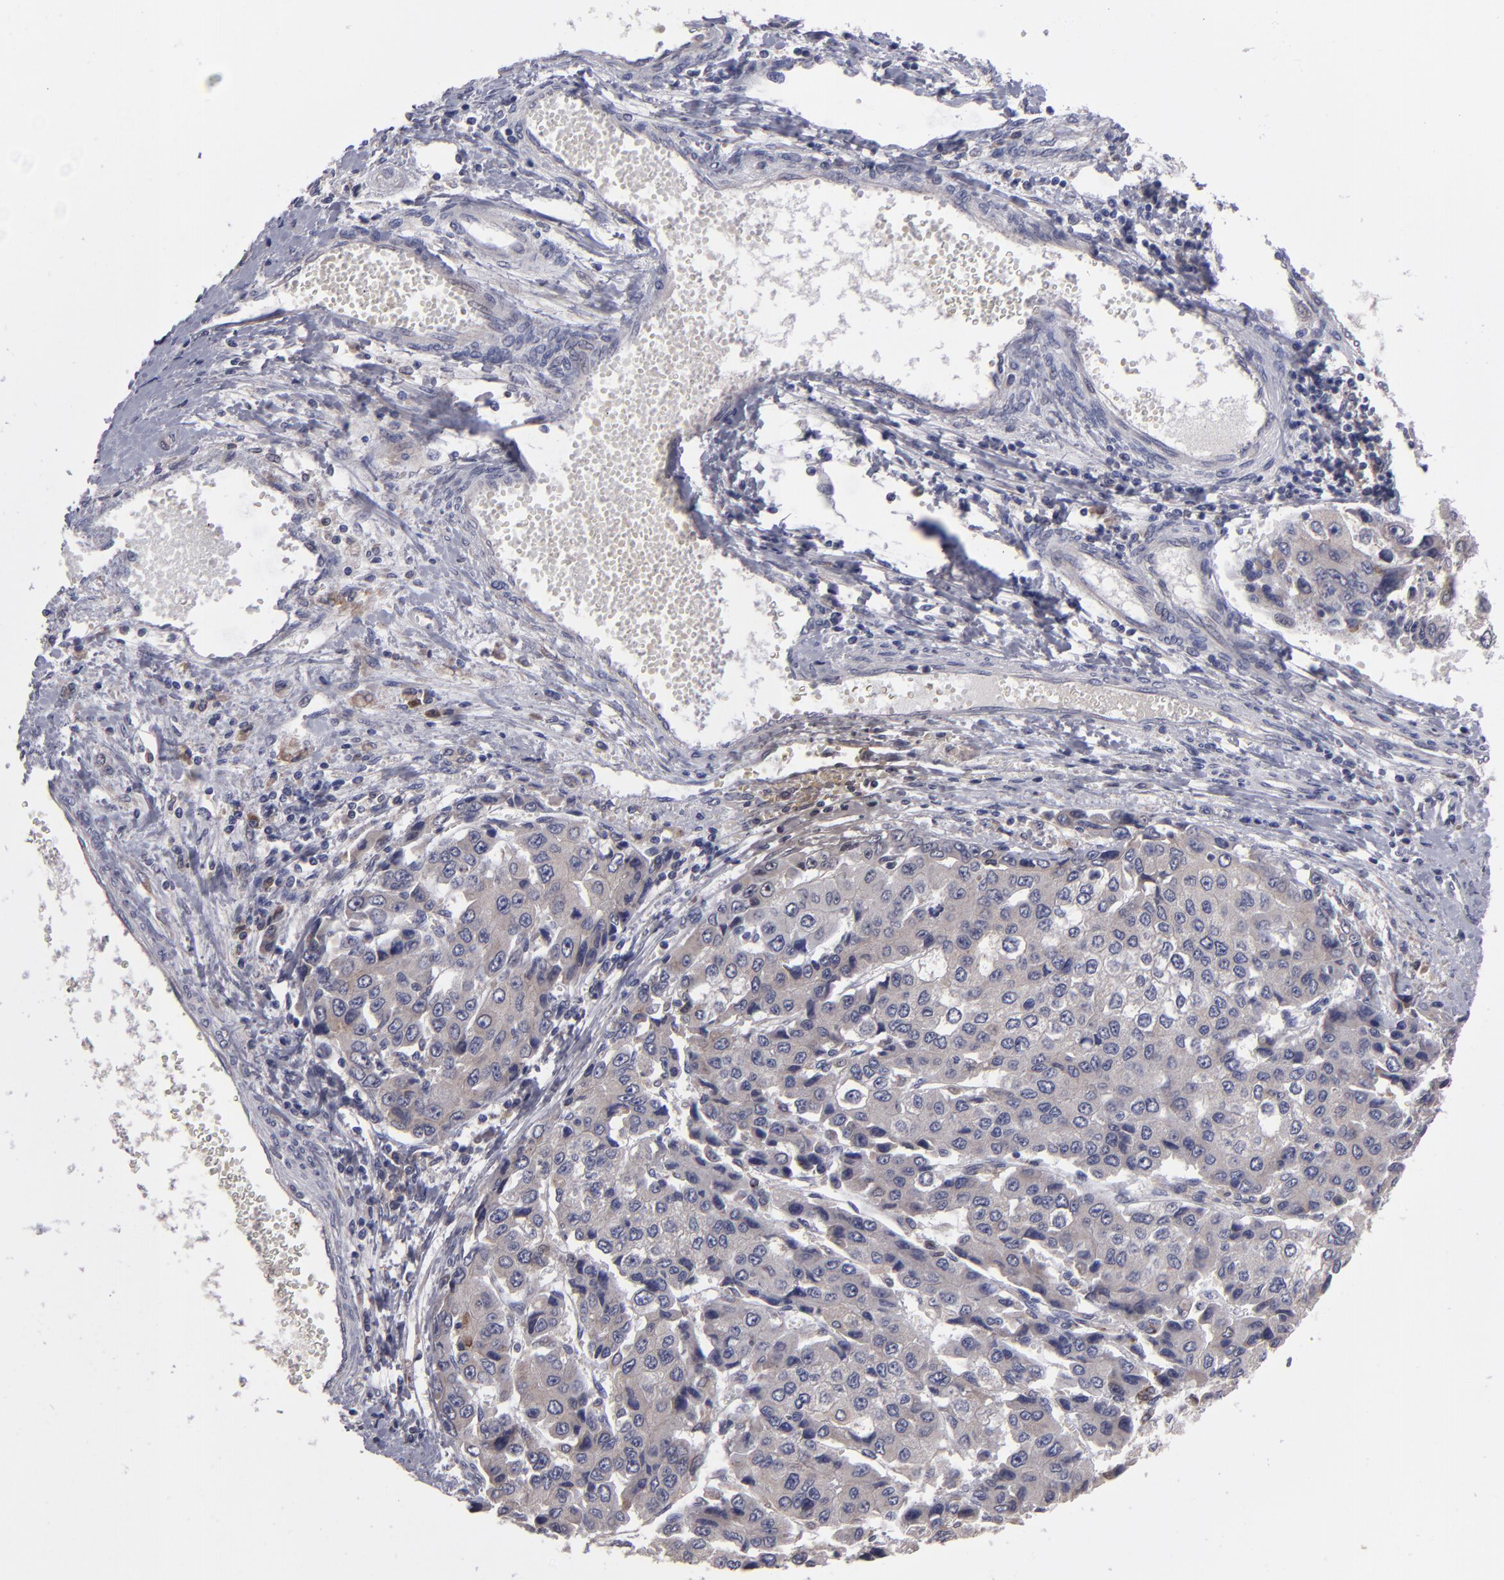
{"staining": {"intensity": "weak", "quantity": ">75%", "location": "cytoplasmic/membranous"}, "tissue": "liver cancer", "cell_type": "Tumor cells", "image_type": "cancer", "snomed": [{"axis": "morphology", "description": "Carcinoma, Hepatocellular, NOS"}, {"axis": "topography", "description": "Liver"}], "caption": "A brown stain labels weak cytoplasmic/membranous positivity of a protein in hepatocellular carcinoma (liver) tumor cells.", "gene": "IL12A", "patient": {"sex": "female", "age": 66}}